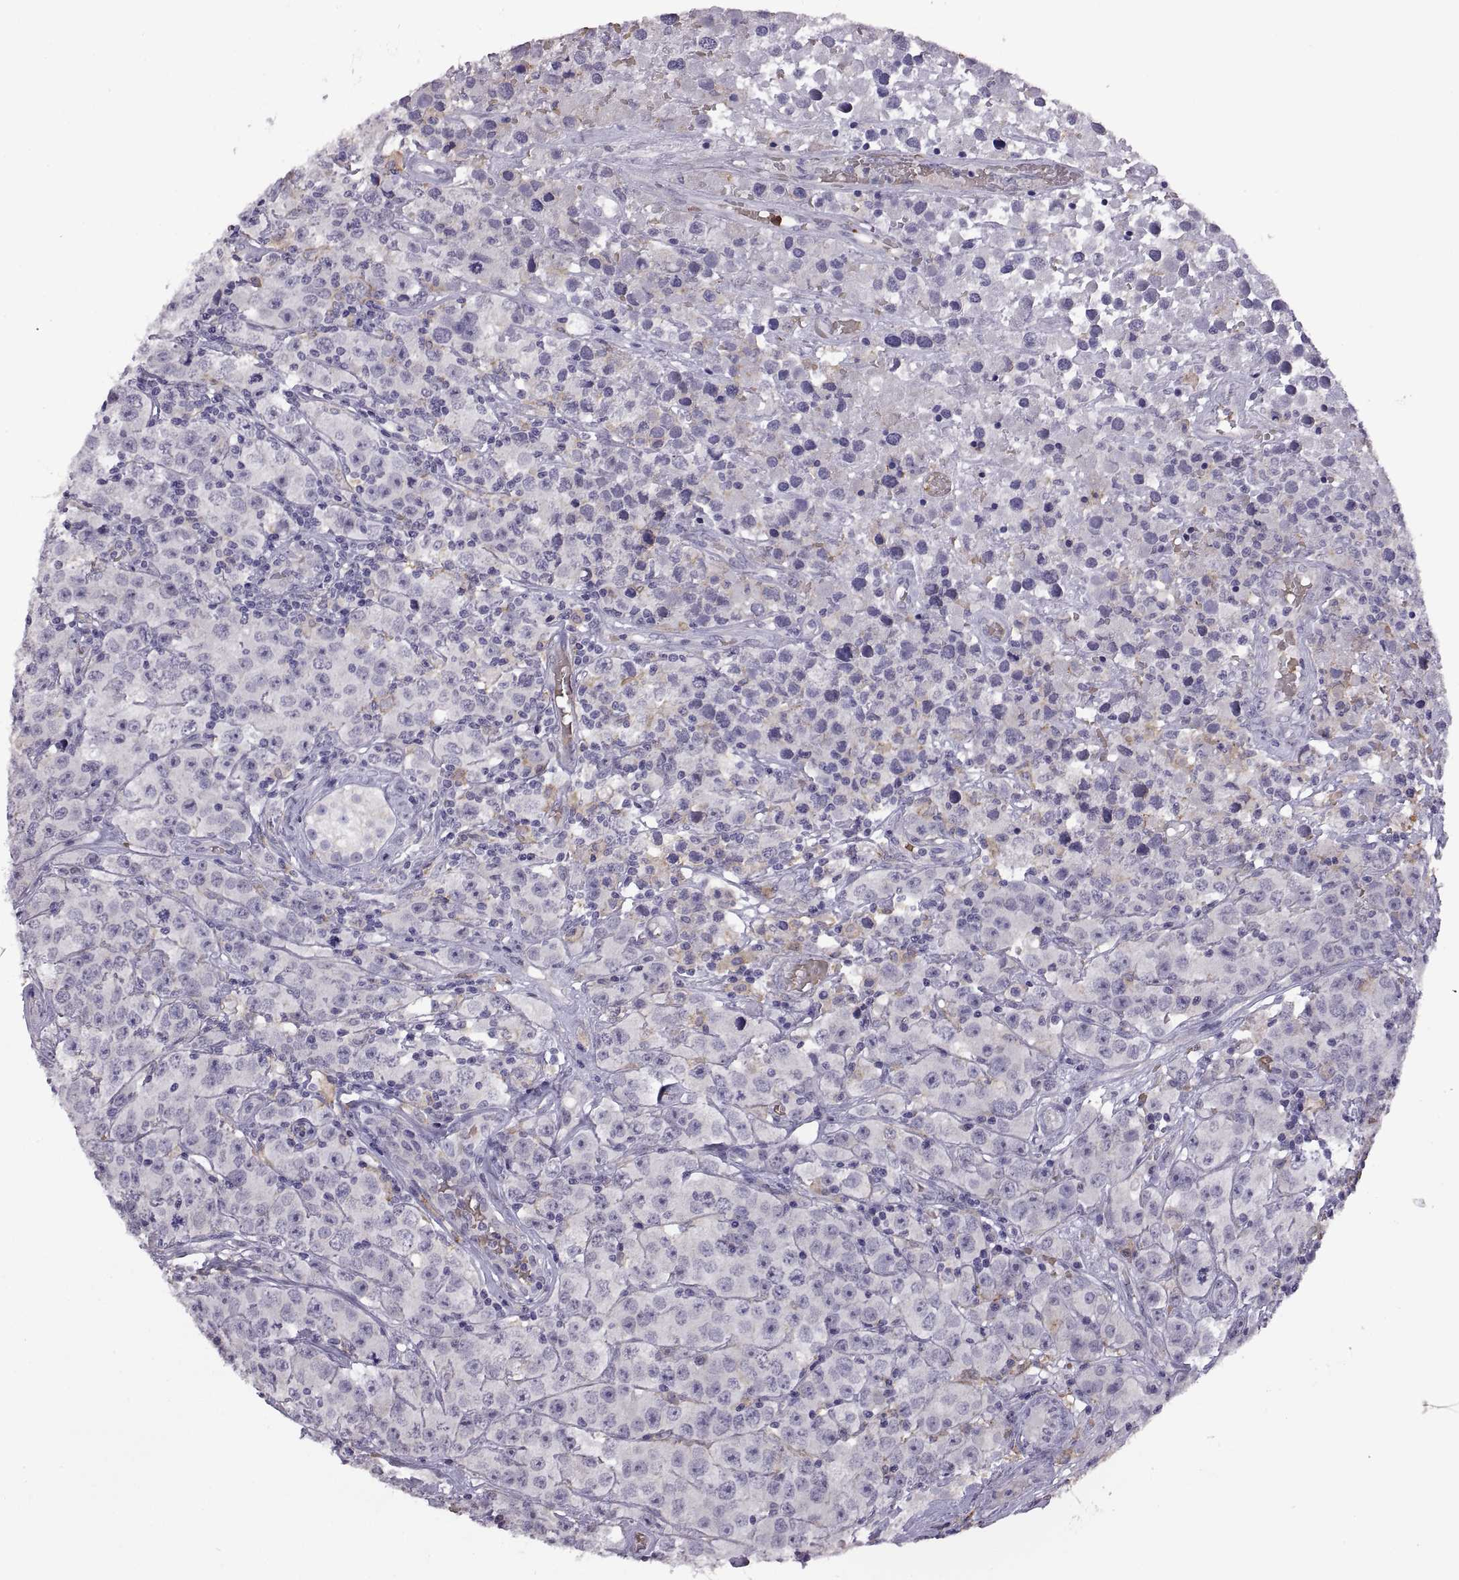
{"staining": {"intensity": "negative", "quantity": "none", "location": "none"}, "tissue": "testis cancer", "cell_type": "Tumor cells", "image_type": "cancer", "snomed": [{"axis": "morphology", "description": "Seminoma, NOS"}, {"axis": "topography", "description": "Testis"}], "caption": "Image shows no significant protein positivity in tumor cells of testis cancer.", "gene": "MEIOC", "patient": {"sex": "male", "age": 52}}